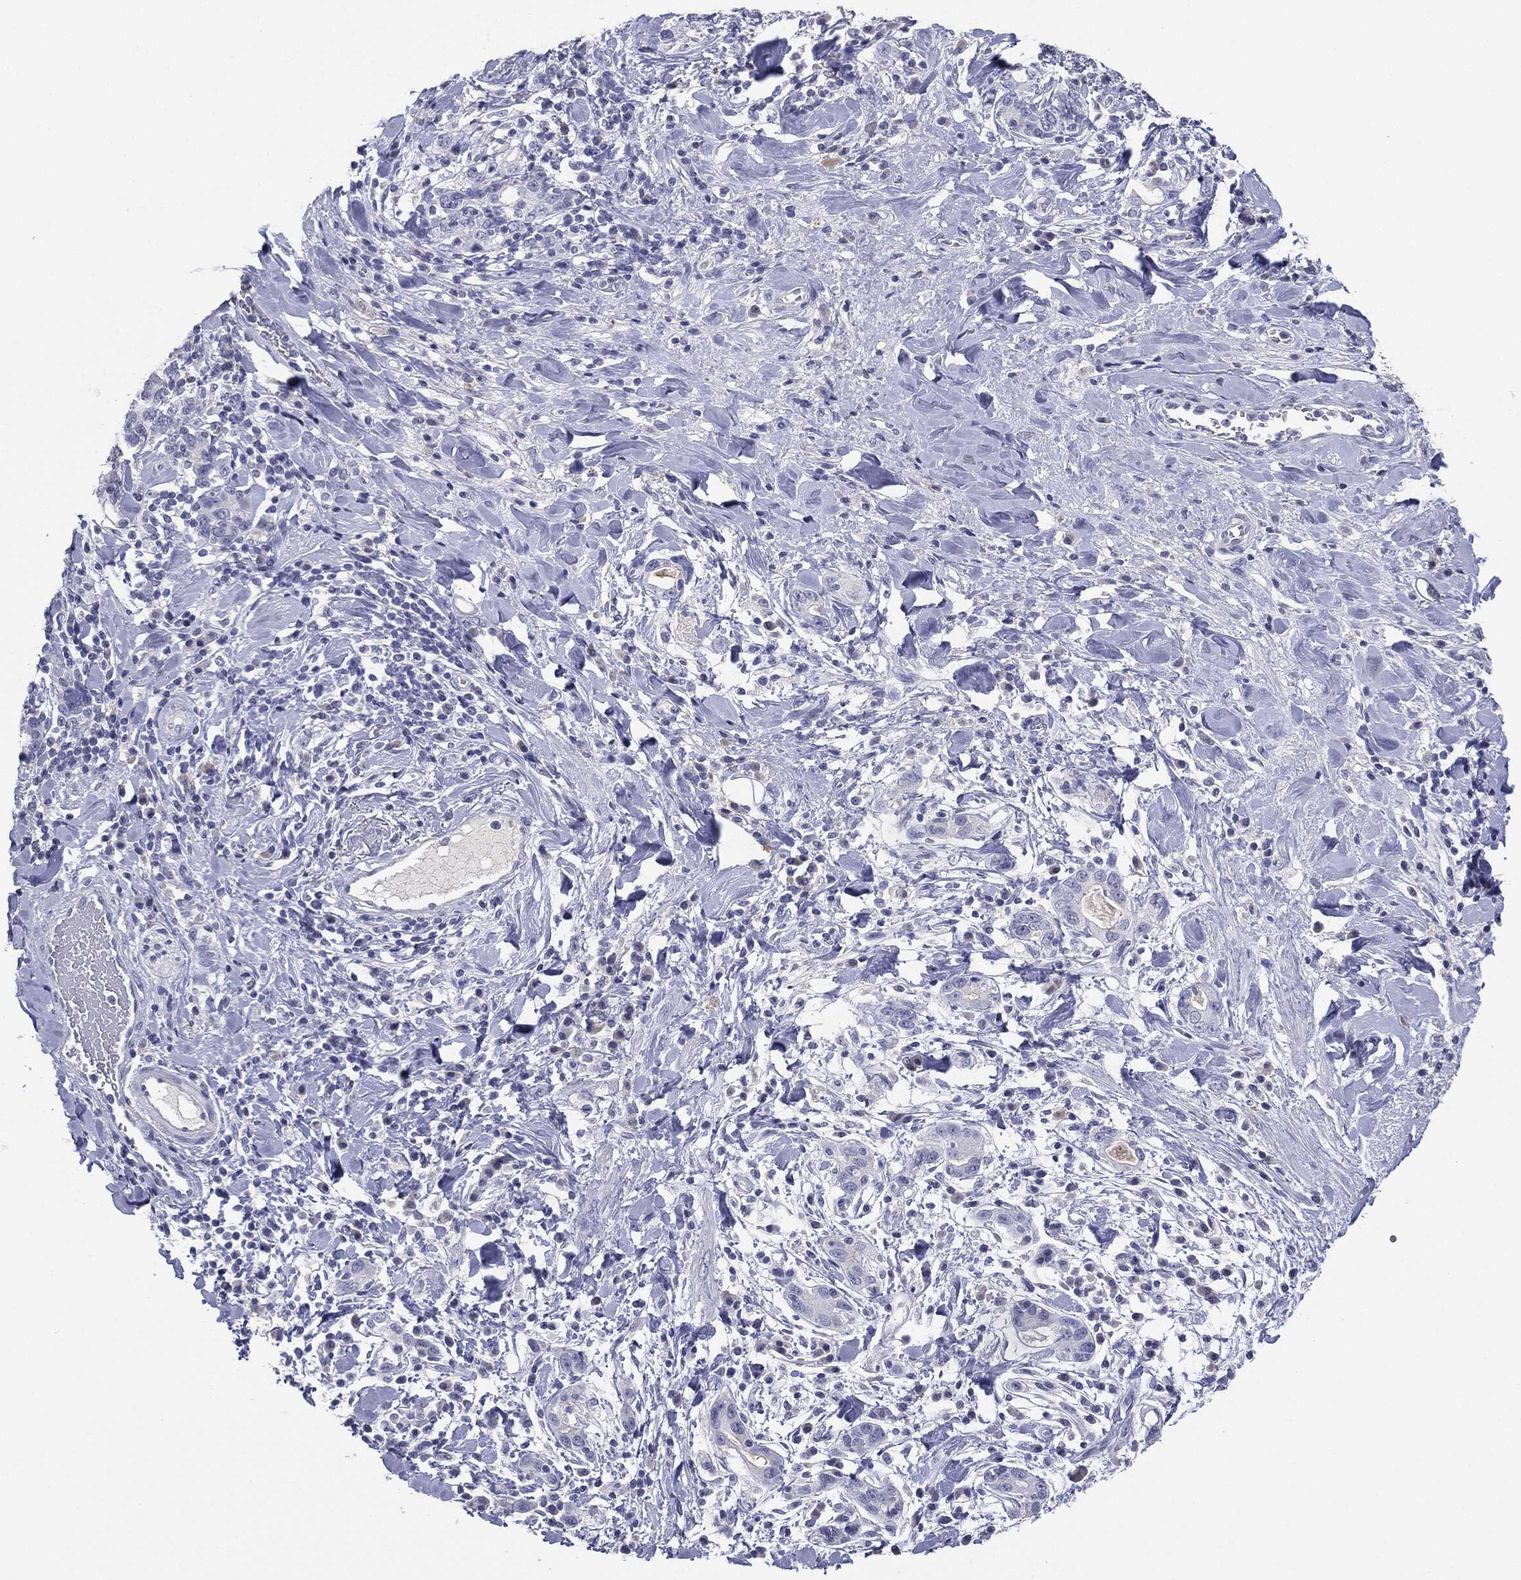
{"staining": {"intensity": "negative", "quantity": "none", "location": "none"}, "tissue": "stomach cancer", "cell_type": "Tumor cells", "image_type": "cancer", "snomed": [{"axis": "morphology", "description": "Adenocarcinoma, NOS"}, {"axis": "topography", "description": "Stomach"}], "caption": "This is an immunohistochemistry image of human stomach adenocarcinoma. There is no staining in tumor cells.", "gene": "SERPINB4", "patient": {"sex": "male", "age": 79}}